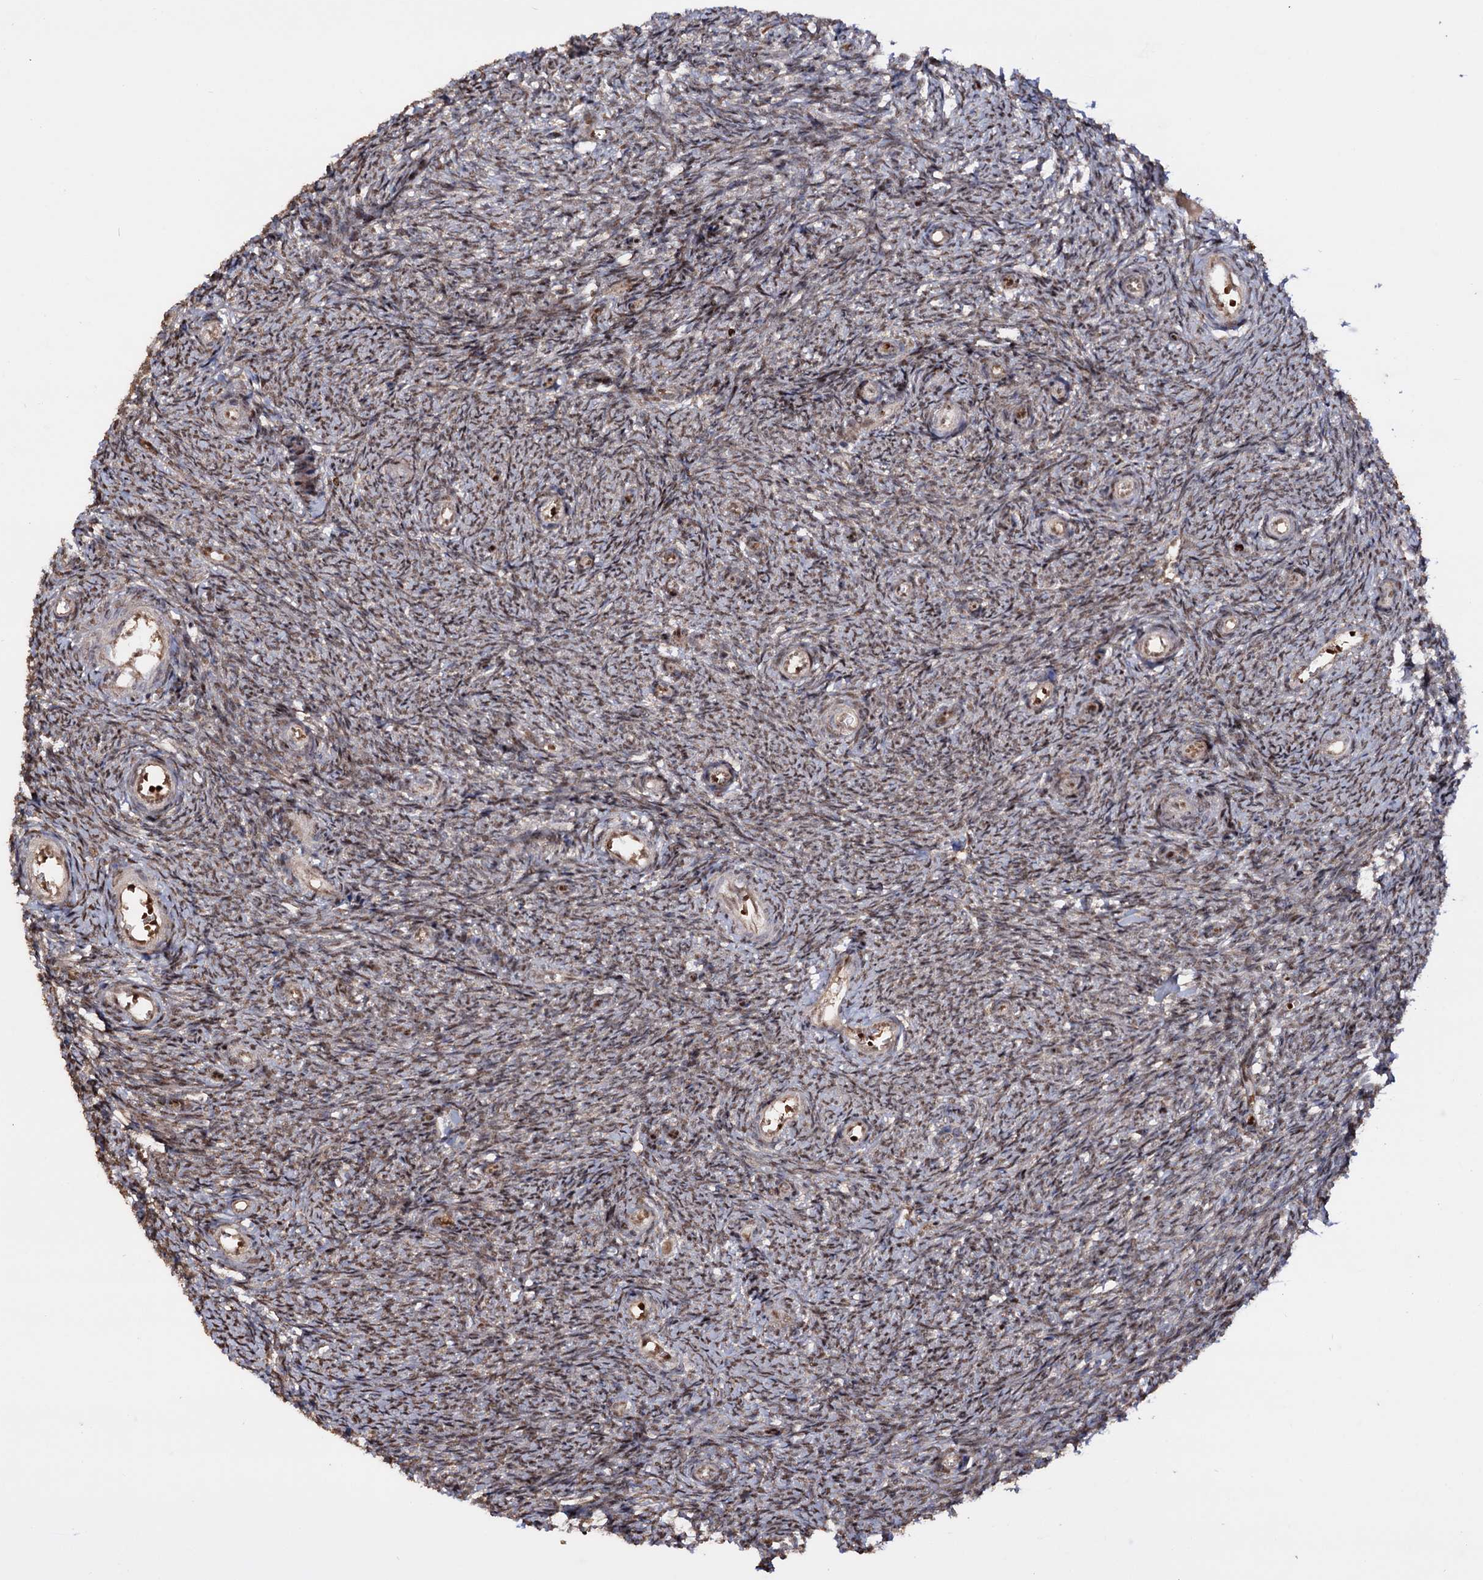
{"staining": {"intensity": "moderate", "quantity": ">75%", "location": "cytoplasmic/membranous,nuclear"}, "tissue": "ovary", "cell_type": "Ovarian stroma cells", "image_type": "normal", "snomed": [{"axis": "morphology", "description": "Normal tissue, NOS"}, {"axis": "topography", "description": "Ovary"}], "caption": "An IHC histopathology image of benign tissue is shown. Protein staining in brown highlights moderate cytoplasmic/membranous,nuclear positivity in ovary within ovarian stroma cells. Immunohistochemistry (ihc) stains the protein of interest in brown and the nuclei are stained blue.", "gene": "PIGB", "patient": {"sex": "female", "age": 44}}